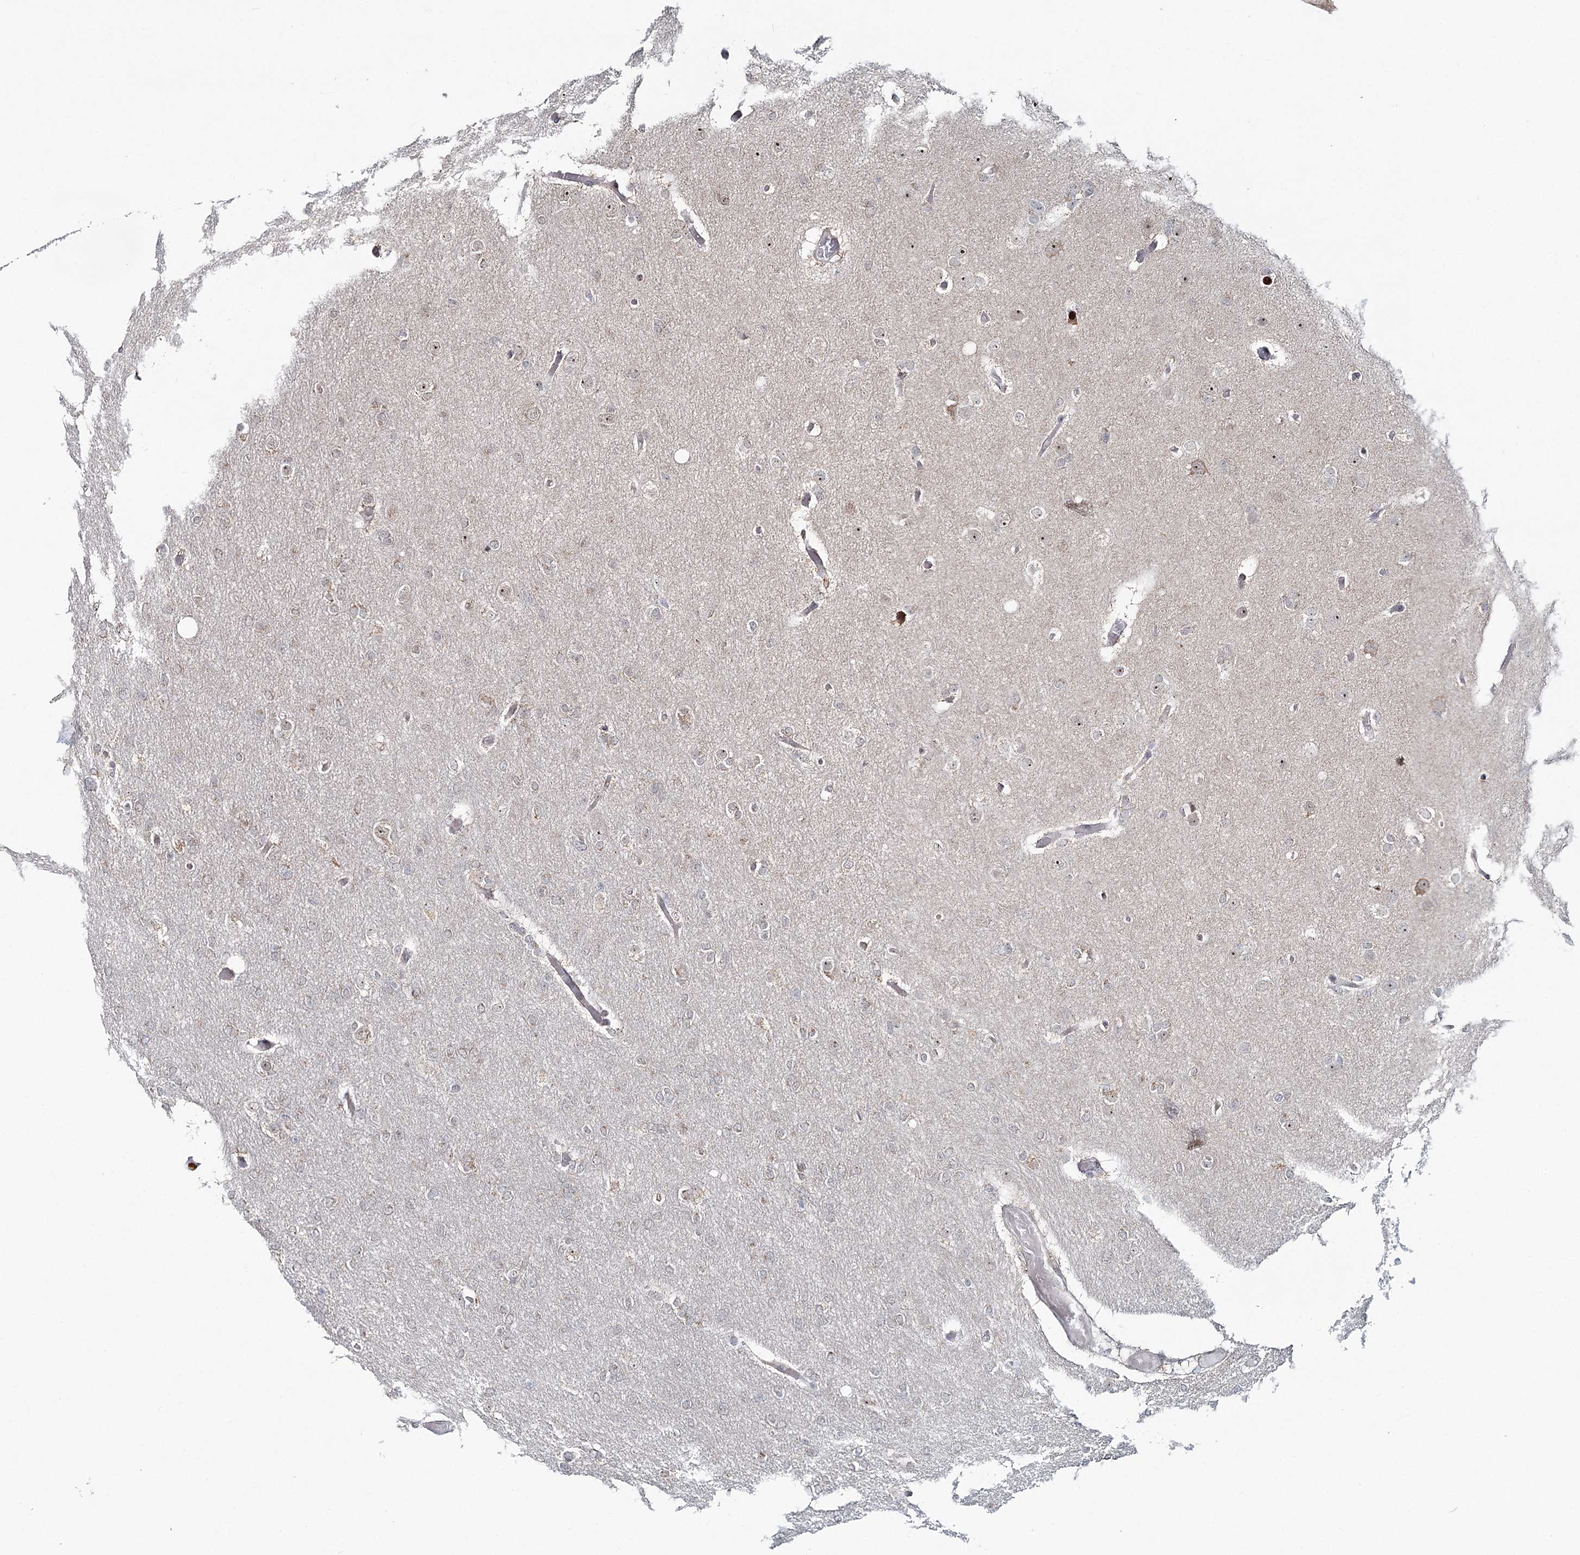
{"staining": {"intensity": "weak", "quantity": "<25%", "location": "cytoplasmic/membranous"}, "tissue": "glioma", "cell_type": "Tumor cells", "image_type": "cancer", "snomed": [{"axis": "morphology", "description": "Glioma, malignant, High grade"}, {"axis": "topography", "description": "Cerebral cortex"}], "caption": "DAB immunohistochemical staining of human glioma shows no significant staining in tumor cells. (Stains: DAB immunohistochemistry (IHC) with hematoxylin counter stain, Microscopy: brightfield microscopy at high magnification).", "gene": "ATAD1", "patient": {"sex": "female", "age": 36}}